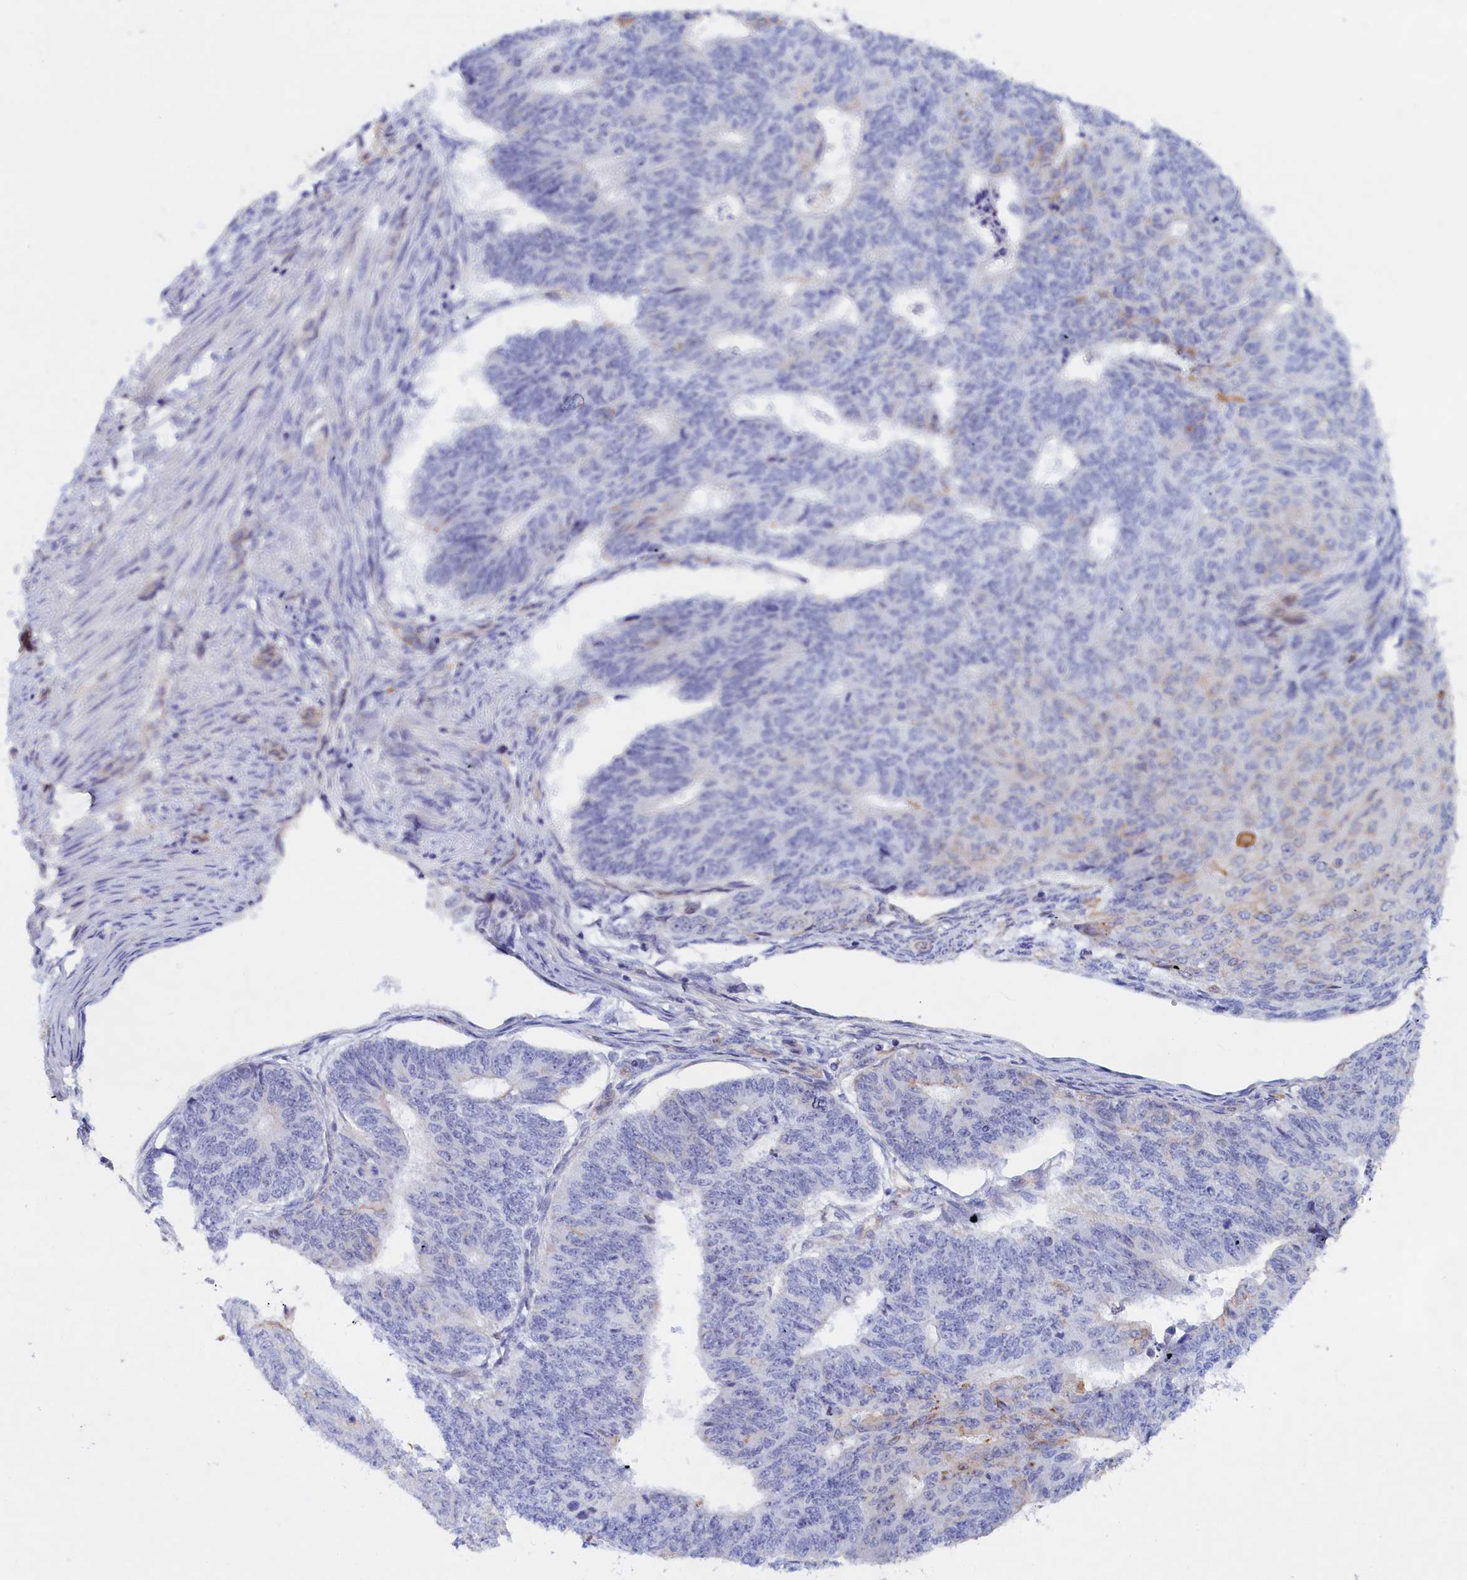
{"staining": {"intensity": "negative", "quantity": "none", "location": "none"}, "tissue": "endometrial cancer", "cell_type": "Tumor cells", "image_type": "cancer", "snomed": [{"axis": "morphology", "description": "Adenocarcinoma, NOS"}, {"axis": "topography", "description": "Endometrium"}], "caption": "Immunohistochemical staining of human endometrial cancer (adenocarcinoma) shows no significant positivity in tumor cells. Brightfield microscopy of immunohistochemistry (IHC) stained with DAB (brown) and hematoxylin (blue), captured at high magnification.", "gene": "ABCC12", "patient": {"sex": "female", "age": 32}}